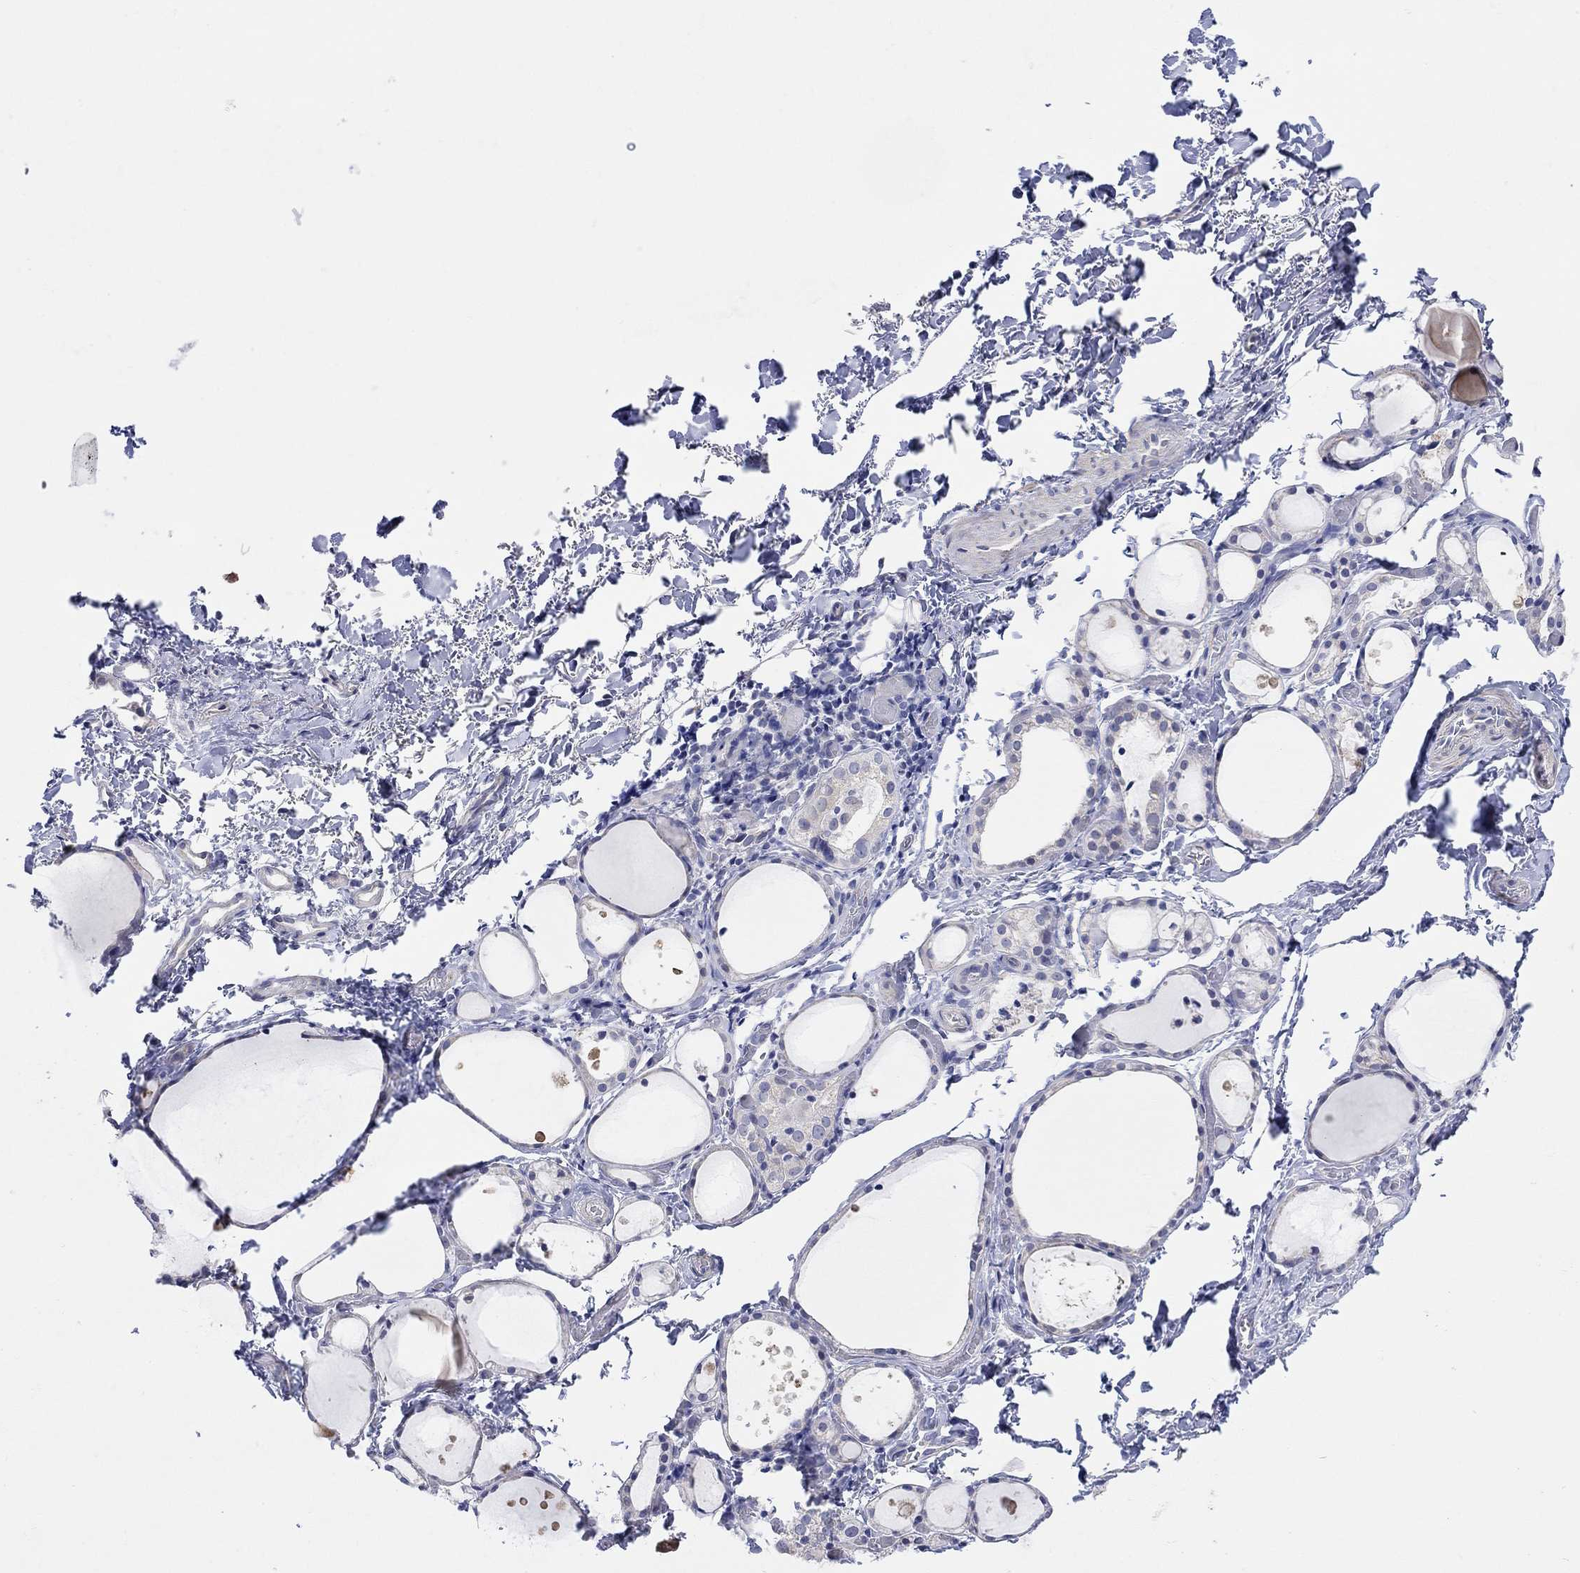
{"staining": {"intensity": "negative", "quantity": "none", "location": "none"}, "tissue": "thyroid gland", "cell_type": "Glandular cells", "image_type": "normal", "snomed": [{"axis": "morphology", "description": "Normal tissue, NOS"}, {"axis": "topography", "description": "Thyroid gland"}], "caption": "A high-resolution image shows immunohistochemistry (IHC) staining of benign thyroid gland, which demonstrates no significant staining in glandular cells.", "gene": "KRT222", "patient": {"sex": "male", "age": 68}}